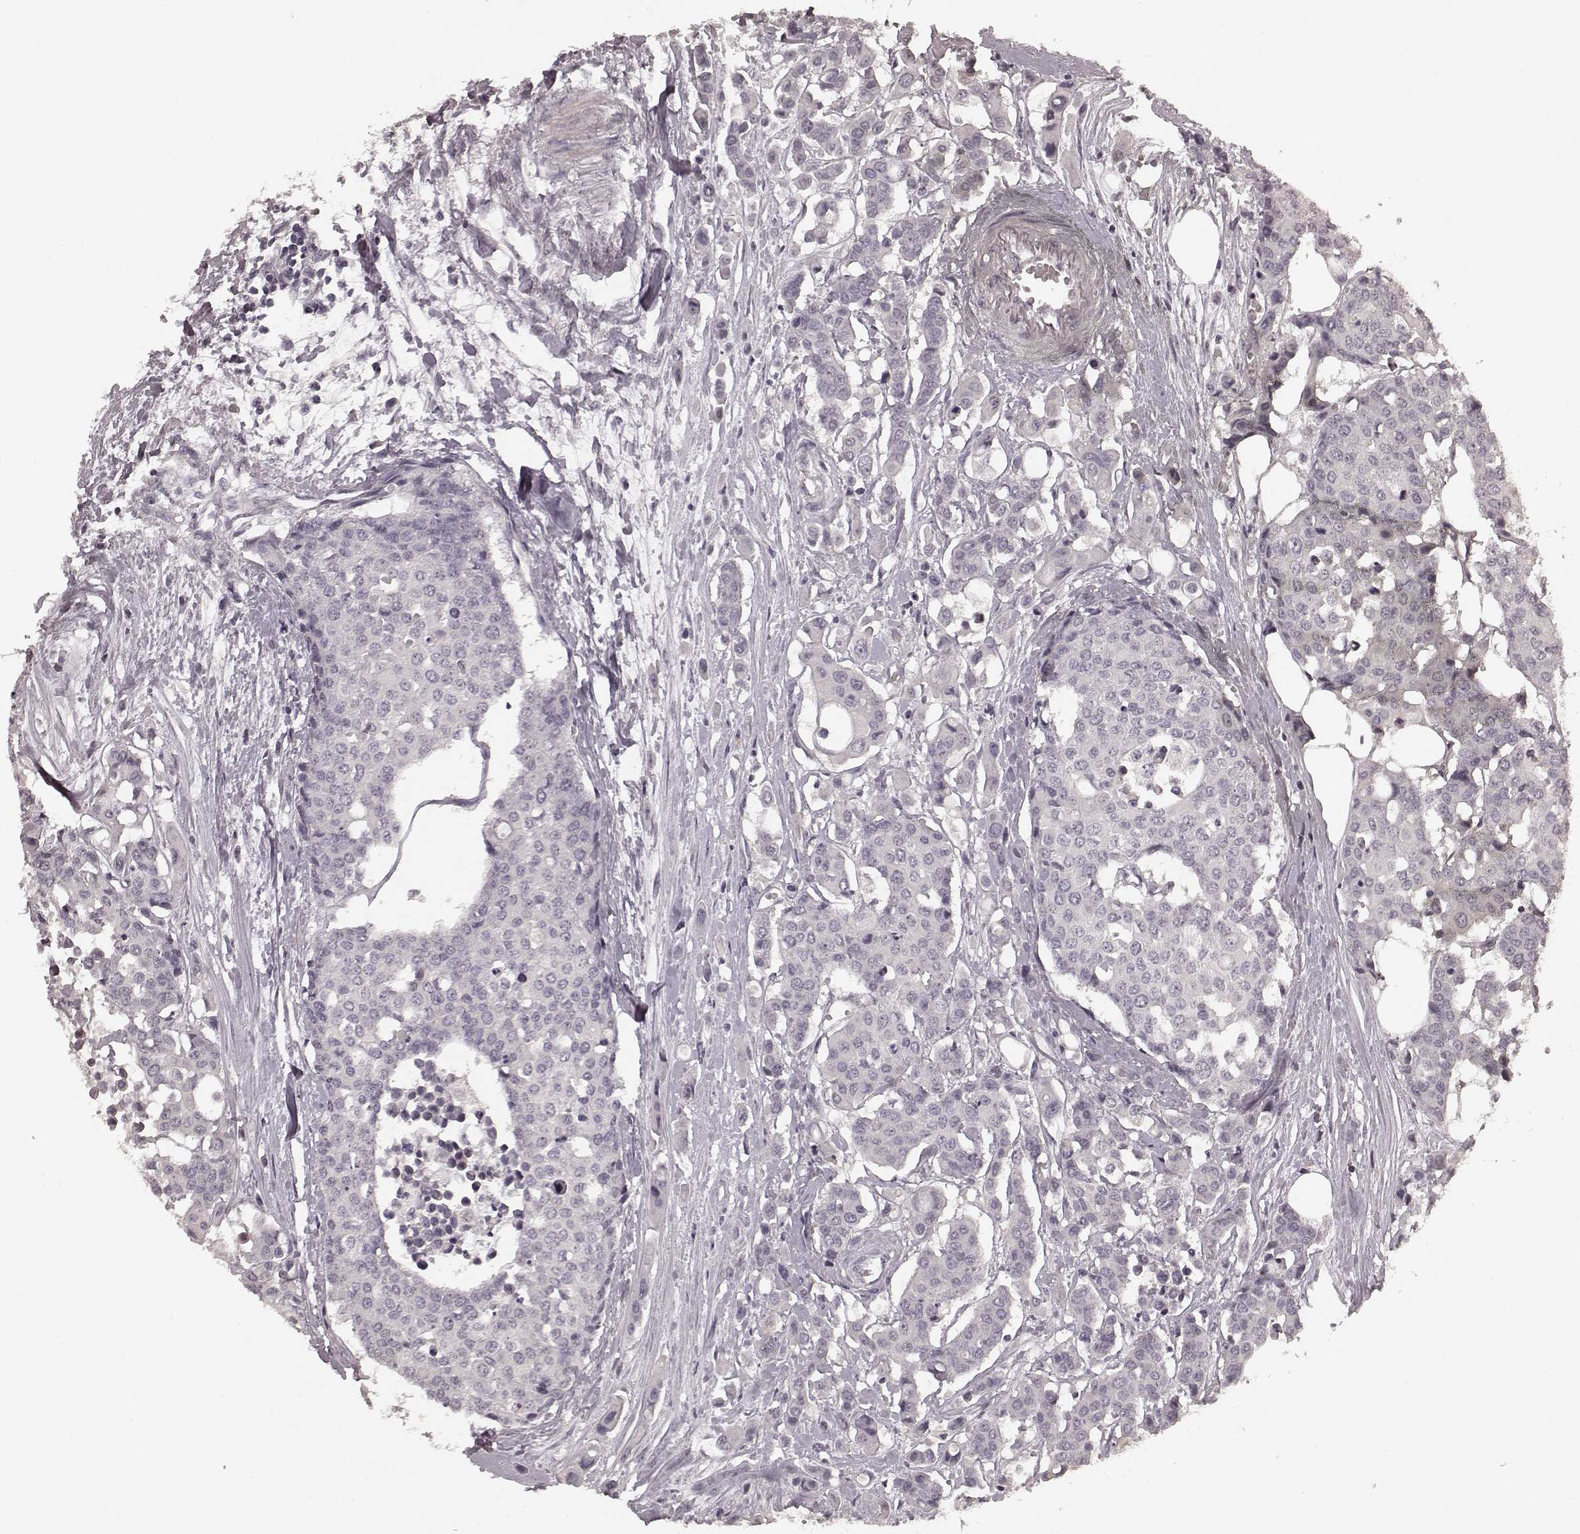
{"staining": {"intensity": "negative", "quantity": "none", "location": "none"}, "tissue": "carcinoid", "cell_type": "Tumor cells", "image_type": "cancer", "snomed": [{"axis": "morphology", "description": "Carcinoid, malignant, NOS"}, {"axis": "topography", "description": "Colon"}], "caption": "There is no significant positivity in tumor cells of carcinoid. (DAB (3,3'-diaminobenzidine) immunohistochemistry (IHC), high magnification).", "gene": "RIT2", "patient": {"sex": "male", "age": 81}}